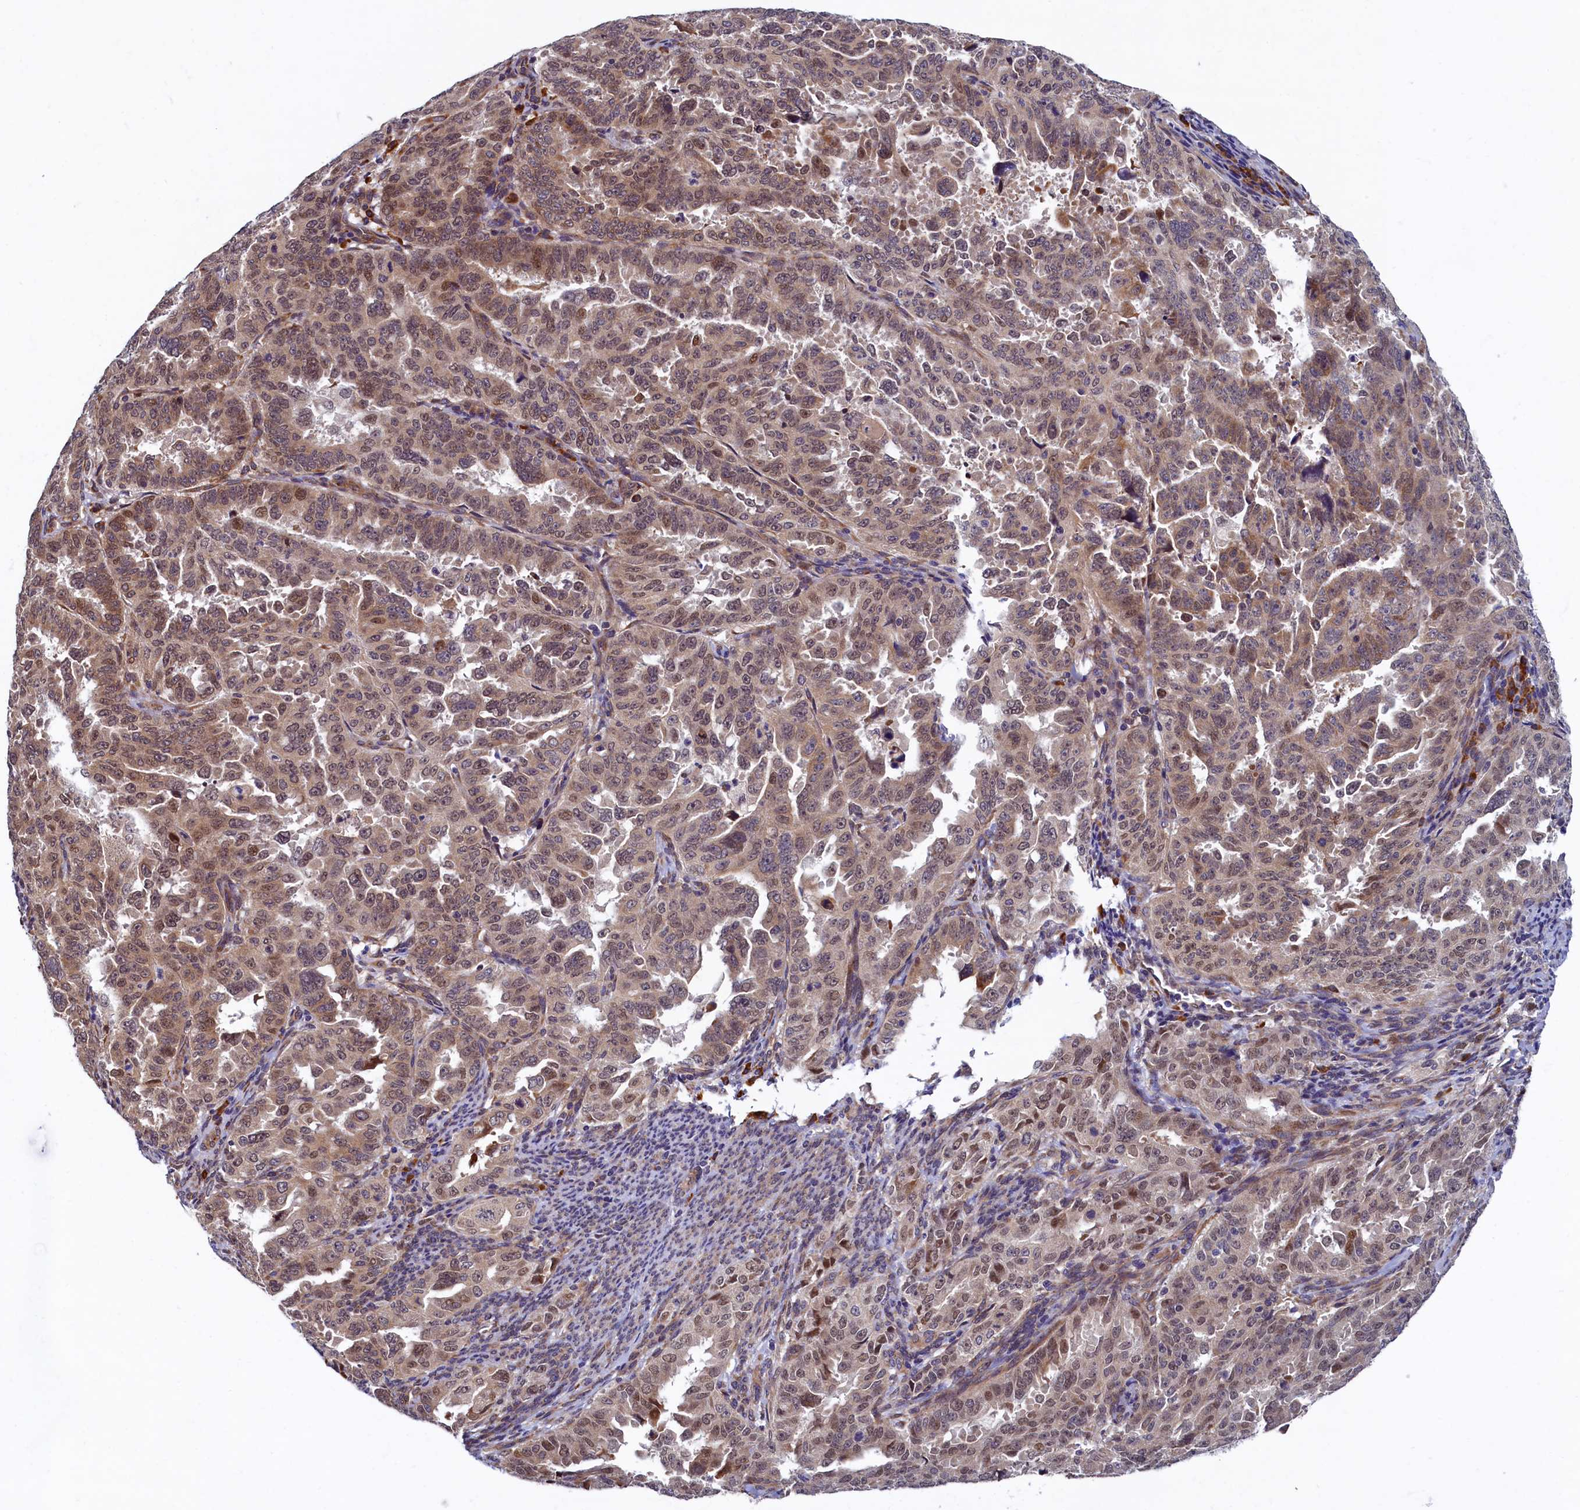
{"staining": {"intensity": "moderate", "quantity": ">75%", "location": "cytoplasmic/membranous,nuclear"}, "tissue": "endometrial cancer", "cell_type": "Tumor cells", "image_type": "cancer", "snomed": [{"axis": "morphology", "description": "Adenocarcinoma, NOS"}, {"axis": "topography", "description": "Endometrium"}], "caption": "Endometrial adenocarcinoma was stained to show a protein in brown. There is medium levels of moderate cytoplasmic/membranous and nuclear expression in approximately >75% of tumor cells. The staining is performed using DAB brown chromogen to label protein expression. The nuclei are counter-stained blue using hematoxylin.", "gene": "SLC16A14", "patient": {"sex": "female", "age": 65}}